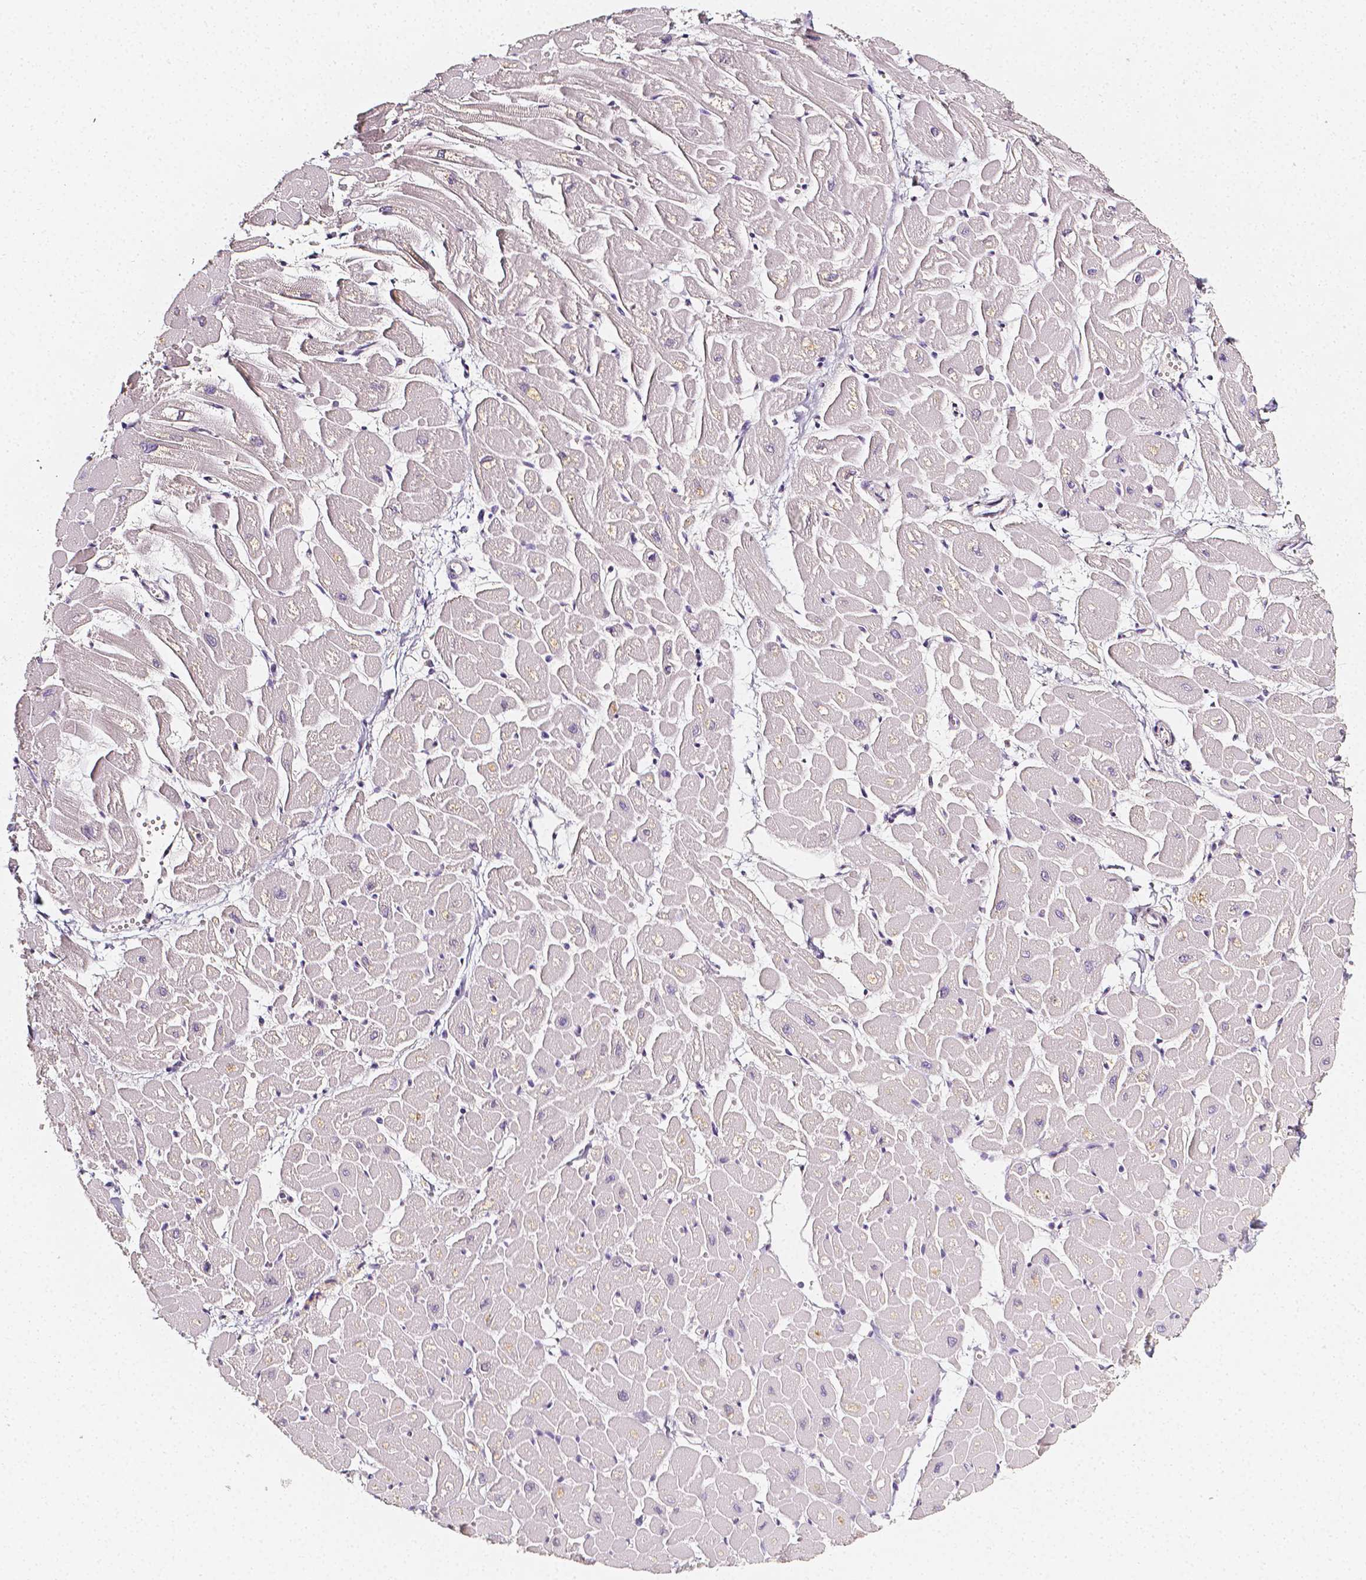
{"staining": {"intensity": "negative", "quantity": "none", "location": "none"}, "tissue": "heart muscle", "cell_type": "Cardiomyocytes", "image_type": "normal", "snomed": [{"axis": "morphology", "description": "Normal tissue, NOS"}, {"axis": "topography", "description": "Heart"}], "caption": "Photomicrograph shows no significant protein staining in cardiomyocytes of normal heart muscle.", "gene": "THY1", "patient": {"sex": "male", "age": 57}}